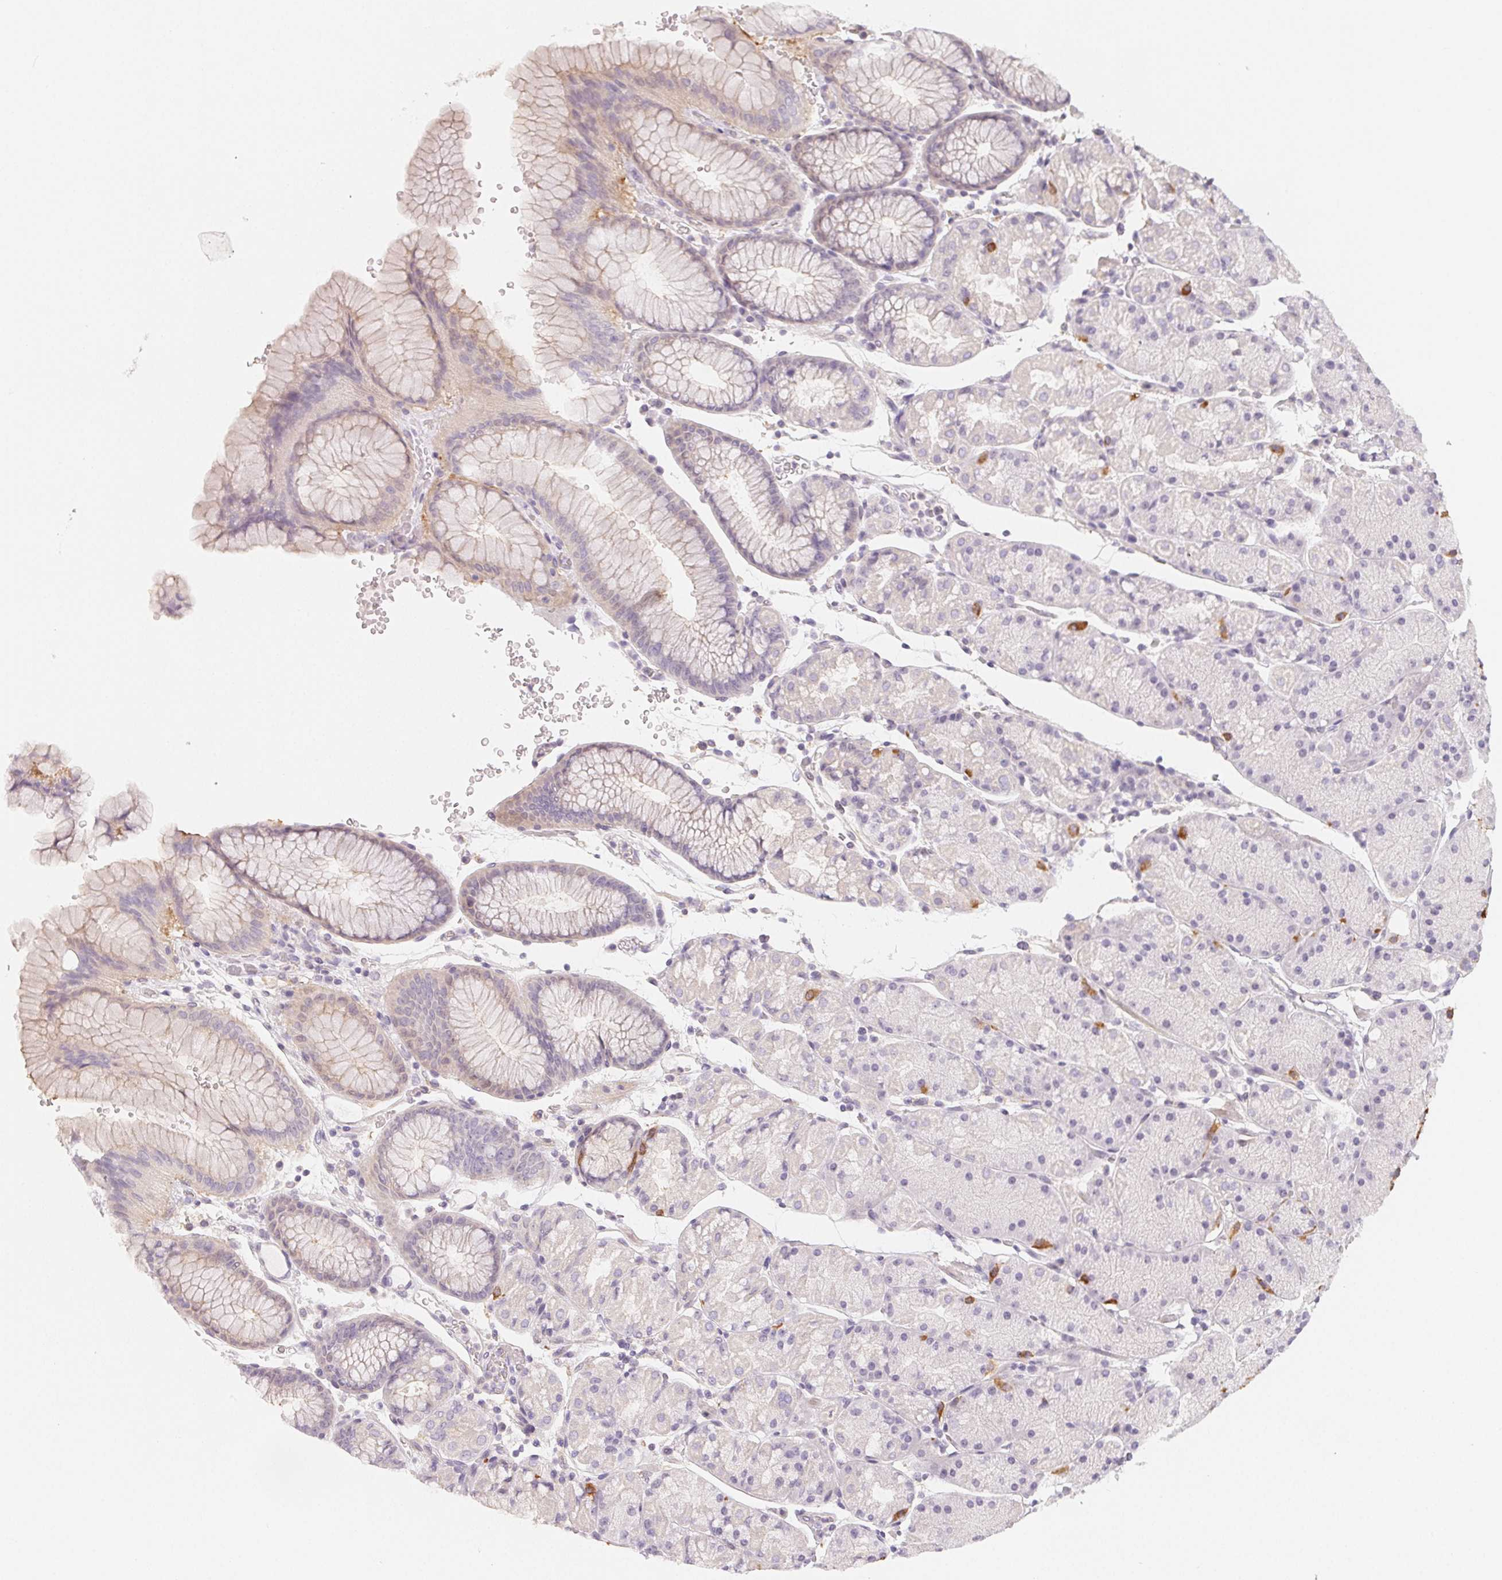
{"staining": {"intensity": "weak", "quantity": "<25%", "location": "cytoplasmic/membranous"}, "tissue": "stomach", "cell_type": "Glandular cells", "image_type": "normal", "snomed": [{"axis": "morphology", "description": "Normal tissue, NOS"}, {"axis": "topography", "description": "Stomach, upper"}, {"axis": "topography", "description": "Stomach"}], "caption": "The immunohistochemistry (IHC) photomicrograph has no significant staining in glandular cells of stomach.", "gene": "LRRC23", "patient": {"sex": "male", "age": 76}}